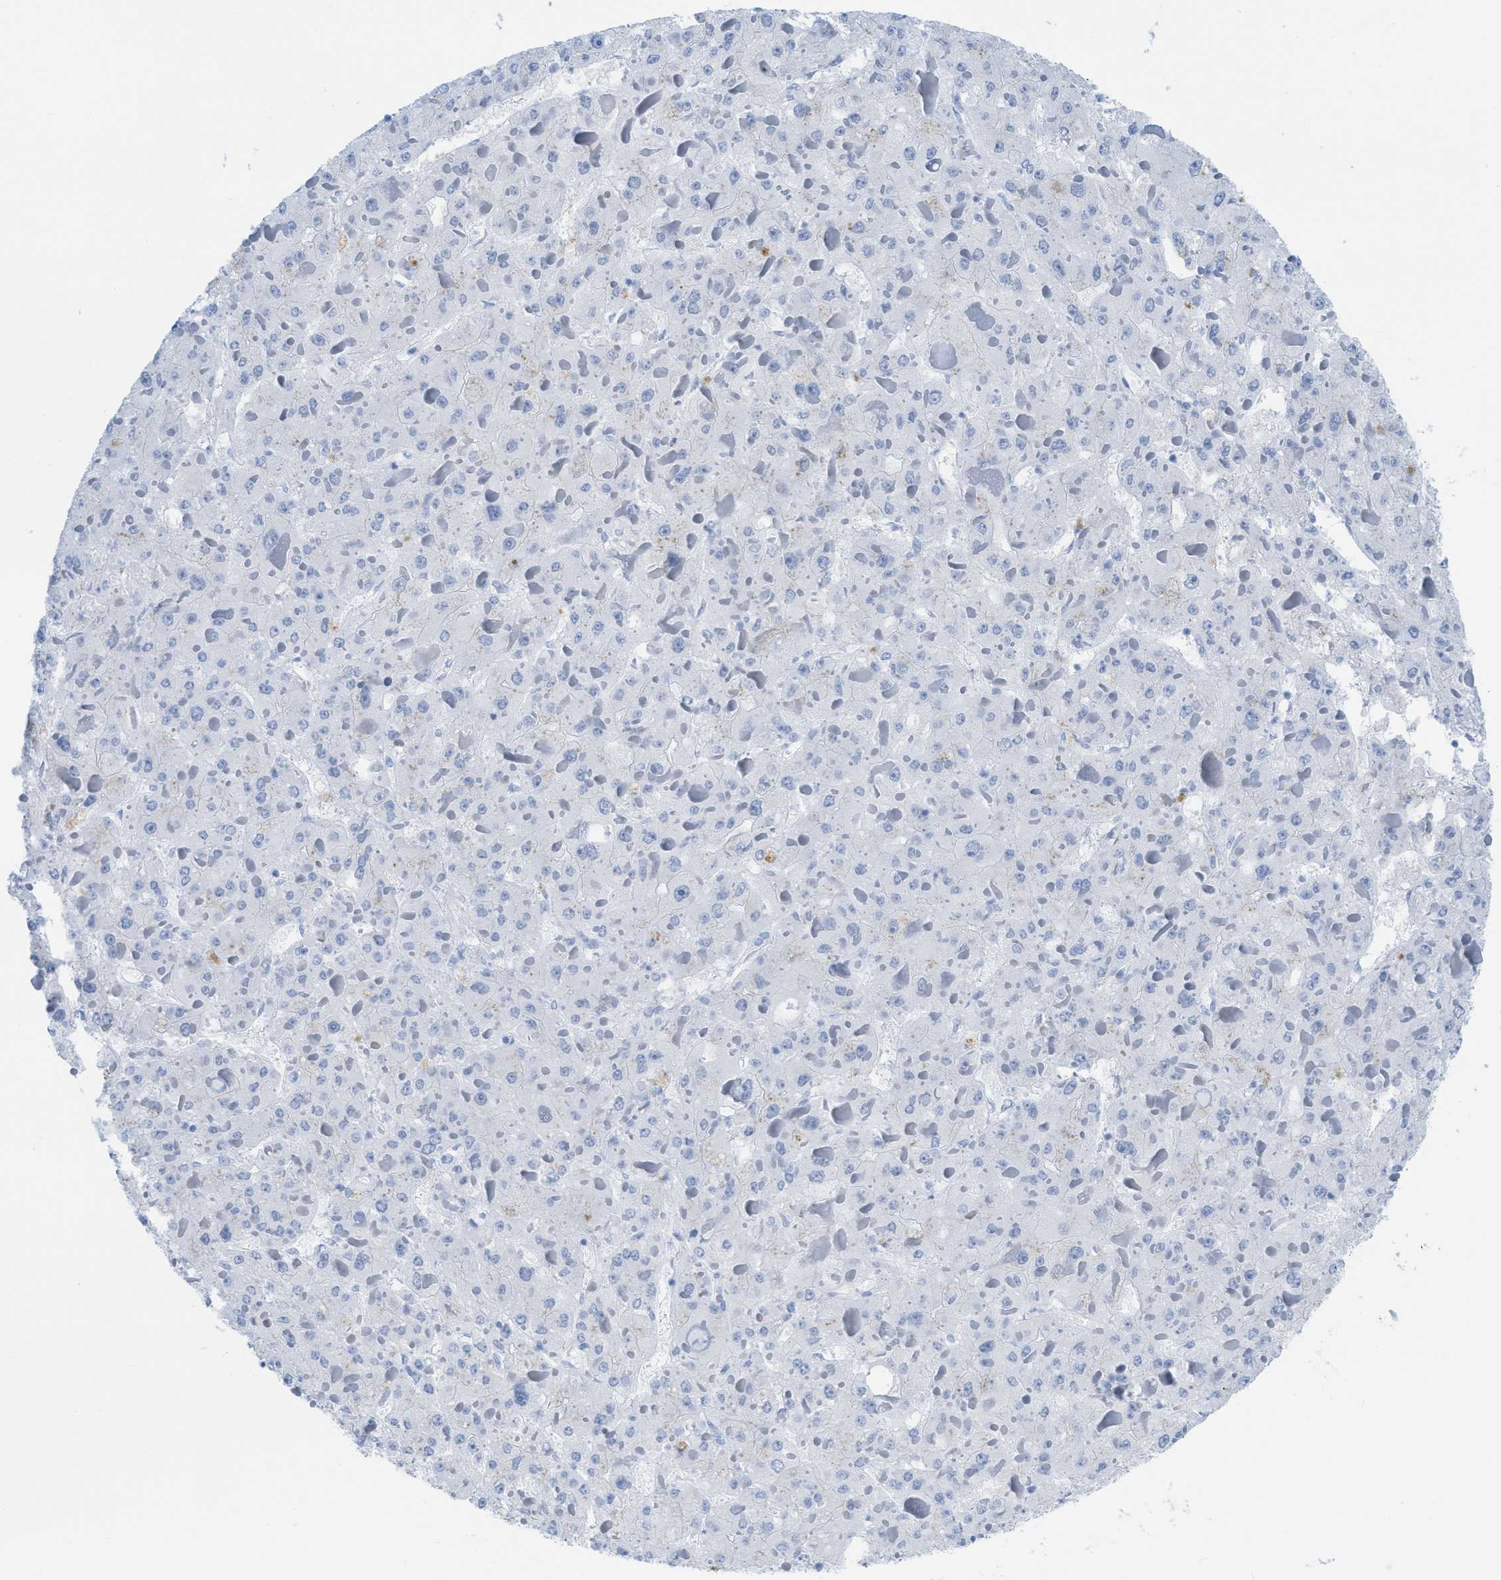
{"staining": {"intensity": "negative", "quantity": "none", "location": "none"}, "tissue": "liver cancer", "cell_type": "Tumor cells", "image_type": "cancer", "snomed": [{"axis": "morphology", "description": "Carcinoma, Hepatocellular, NOS"}, {"axis": "topography", "description": "Liver"}], "caption": "DAB (3,3'-diaminobenzidine) immunohistochemical staining of hepatocellular carcinoma (liver) displays no significant staining in tumor cells.", "gene": "WDR4", "patient": {"sex": "female", "age": 73}}